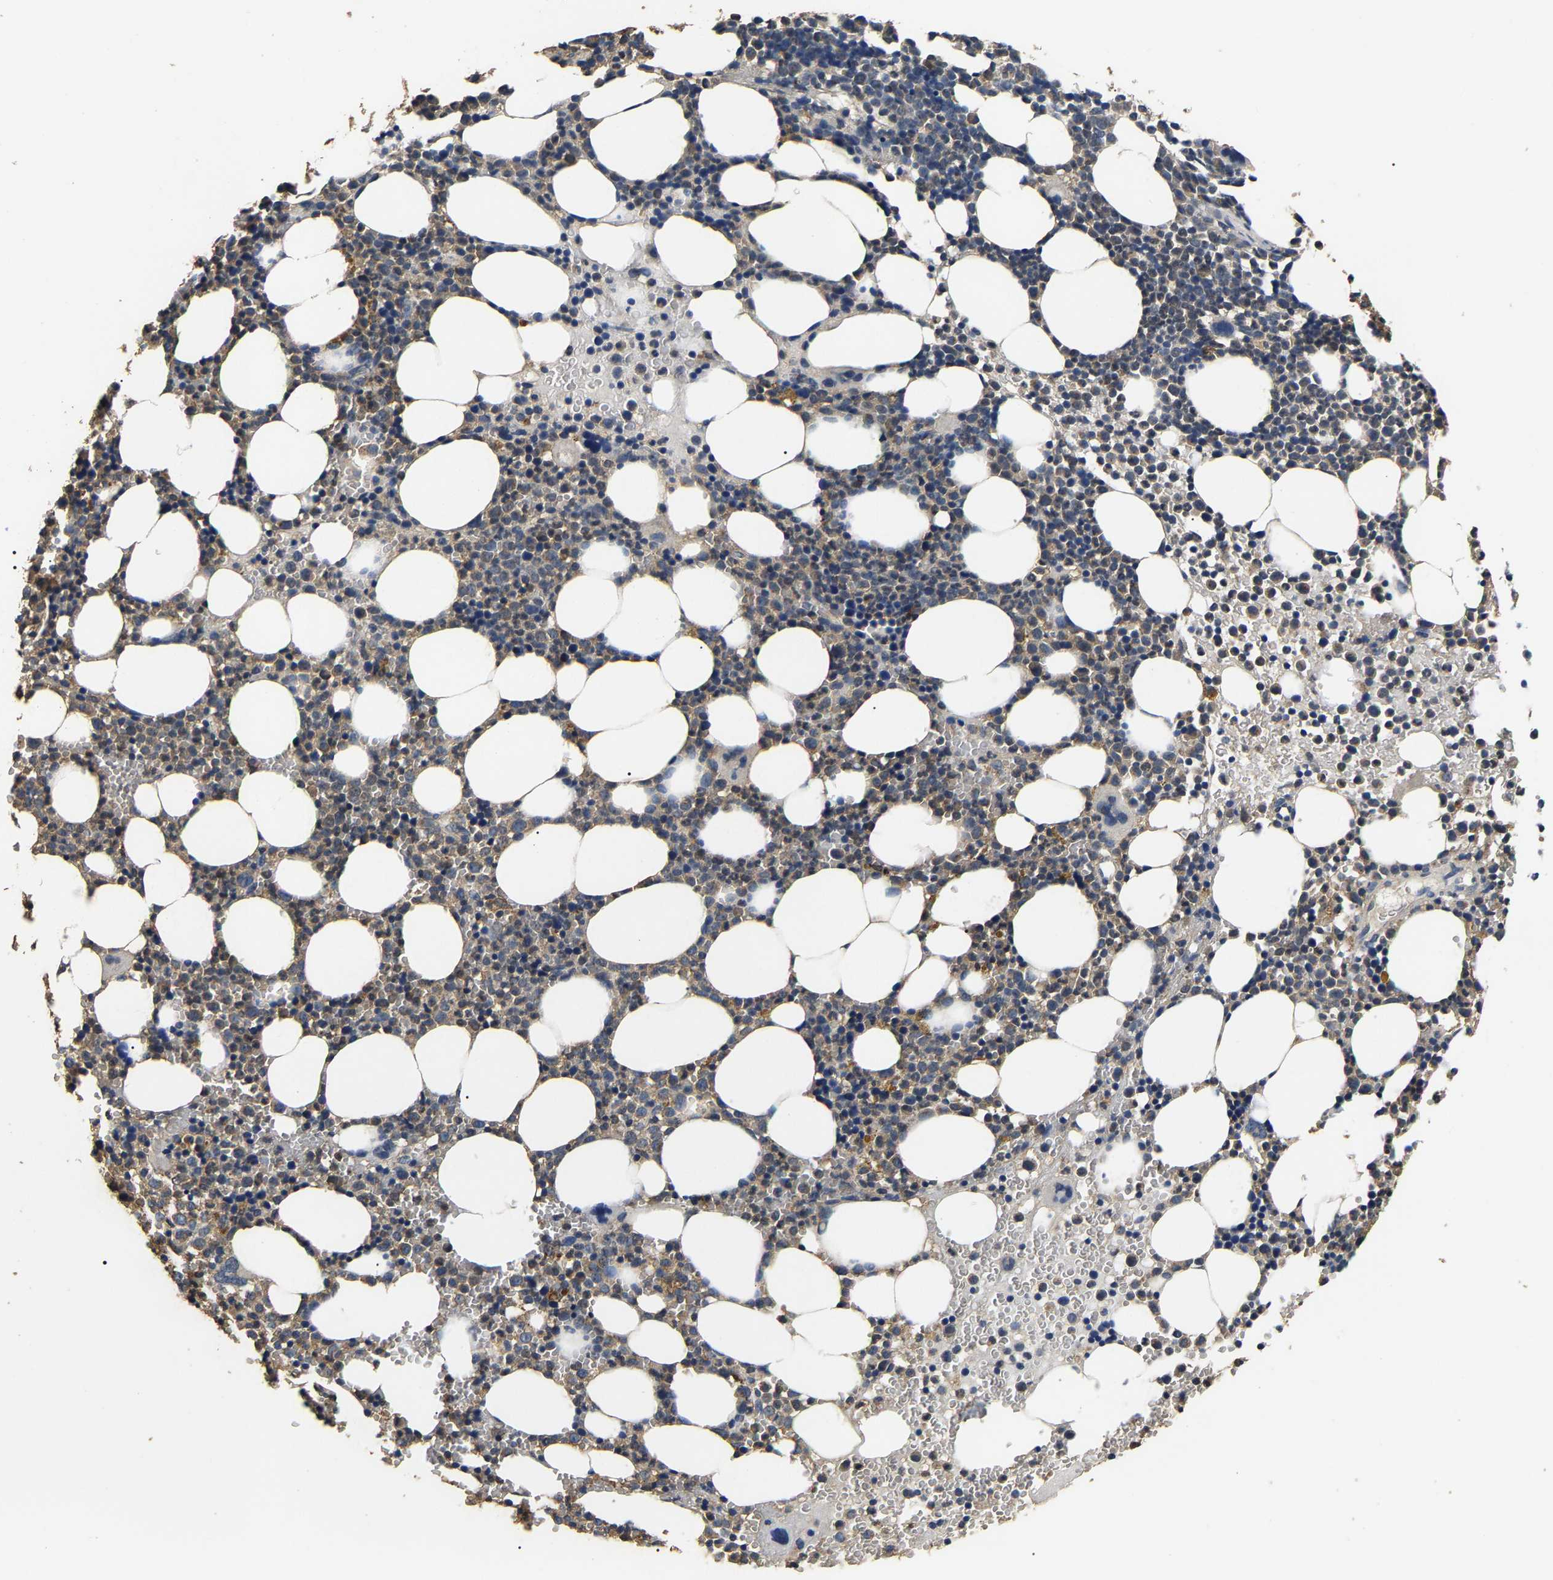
{"staining": {"intensity": "negative", "quantity": "none", "location": "none"}, "tissue": "bone marrow", "cell_type": "Hematopoietic cells", "image_type": "normal", "snomed": [{"axis": "morphology", "description": "Normal tissue, NOS"}, {"axis": "morphology", "description": "Inflammation, NOS"}, {"axis": "topography", "description": "Bone marrow"}], "caption": "Immunohistochemistry (IHC) of benign bone marrow exhibits no staining in hematopoietic cells. (Immunohistochemistry, brightfield microscopy, high magnification).", "gene": "PSMD8", "patient": {"sex": "female", "age": 67}}